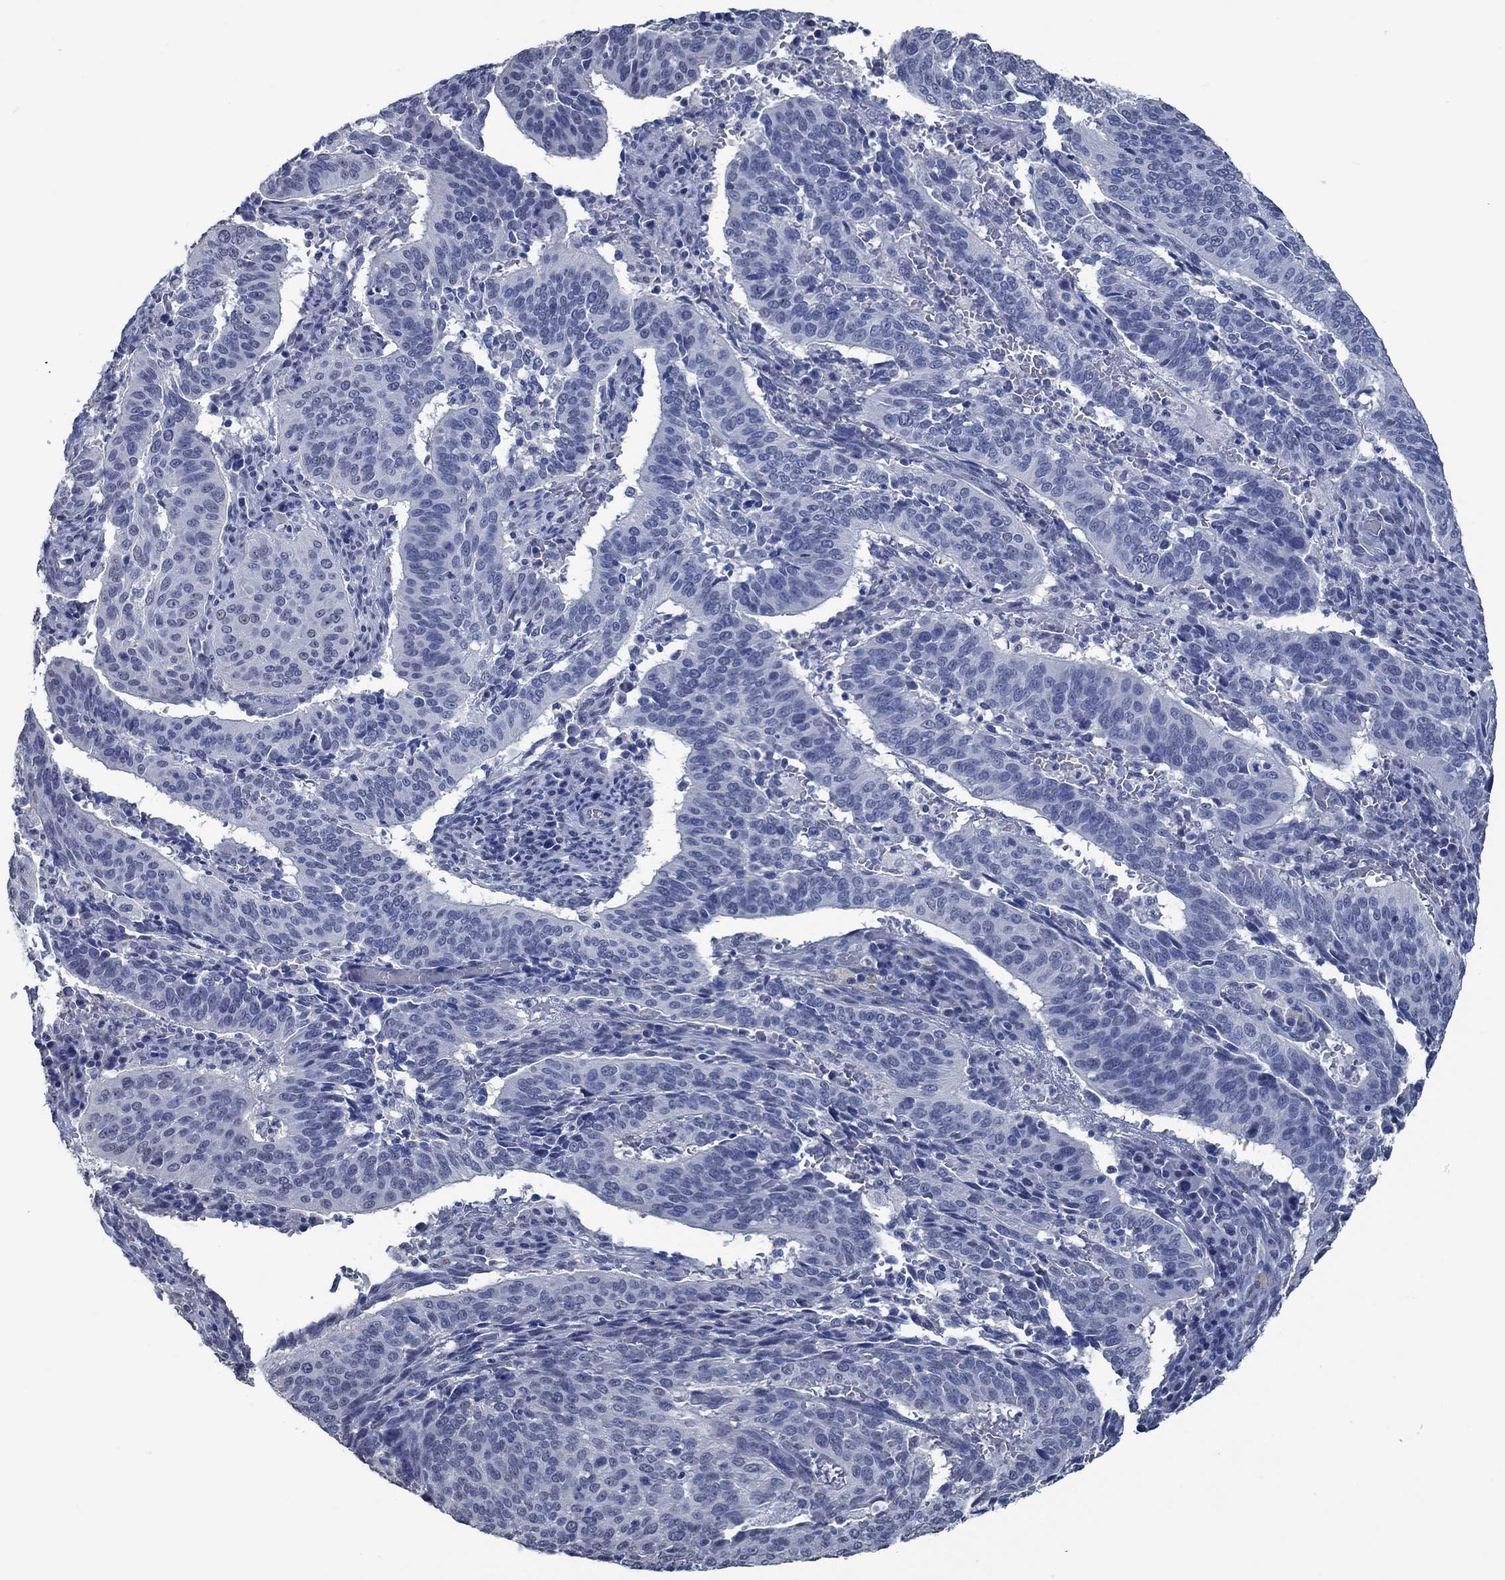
{"staining": {"intensity": "negative", "quantity": "none", "location": "none"}, "tissue": "cervical cancer", "cell_type": "Tumor cells", "image_type": "cancer", "snomed": [{"axis": "morphology", "description": "Normal tissue, NOS"}, {"axis": "morphology", "description": "Squamous cell carcinoma, NOS"}, {"axis": "topography", "description": "Cervix"}], "caption": "Immunohistochemistry (IHC) histopathology image of neoplastic tissue: squamous cell carcinoma (cervical) stained with DAB (3,3'-diaminobenzidine) shows no significant protein positivity in tumor cells.", "gene": "OBSCN", "patient": {"sex": "female", "age": 39}}